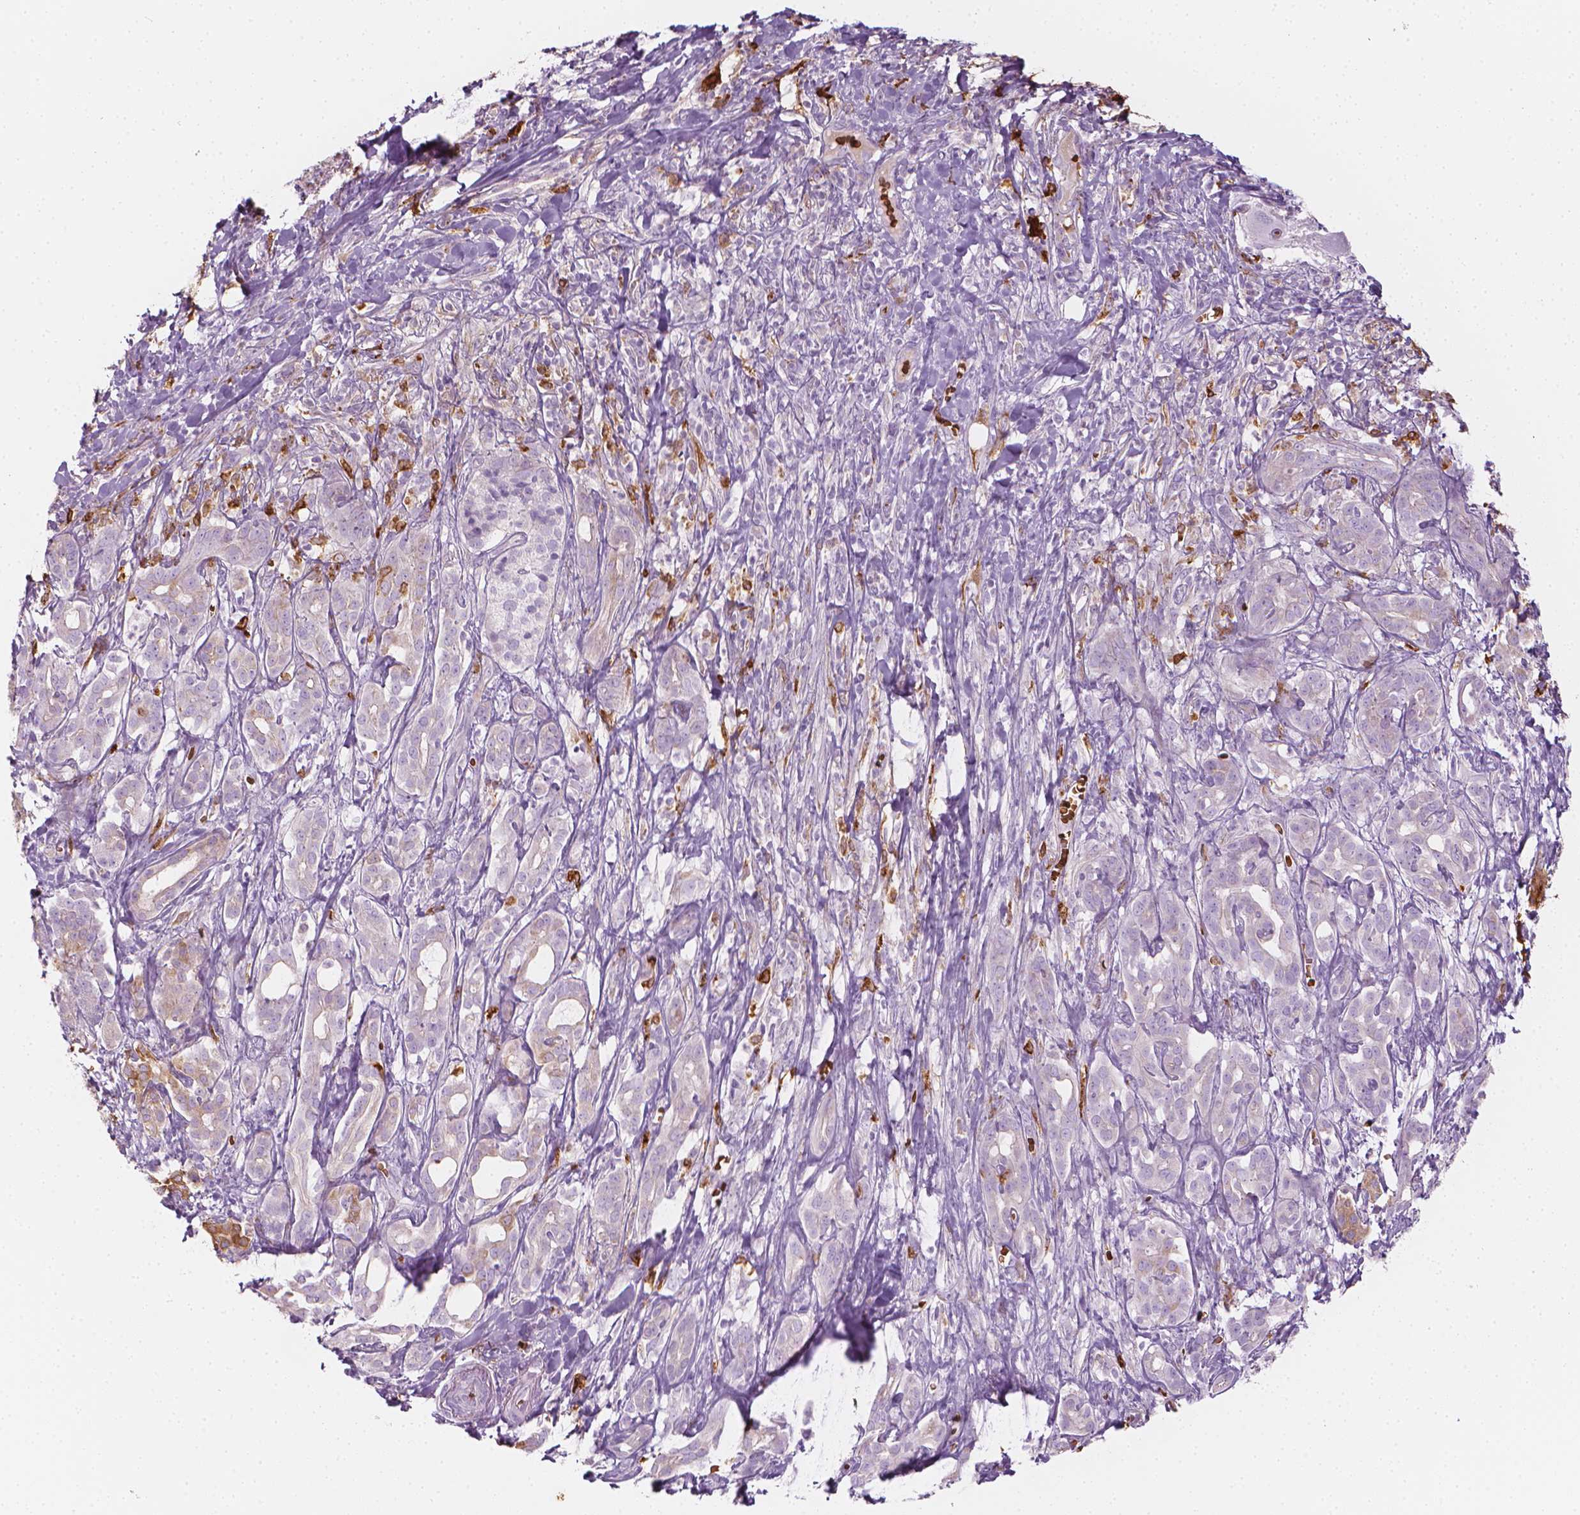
{"staining": {"intensity": "strong", "quantity": "<25%", "location": "cytoplasmic/membranous"}, "tissue": "pancreatic cancer", "cell_type": "Tumor cells", "image_type": "cancer", "snomed": [{"axis": "morphology", "description": "Adenocarcinoma, NOS"}, {"axis": "topography", "description": "Pancreas"}], "caption": "IHC image of neoplastic tissue: human pancreatic adenocarcinoma stained using IHC reveals medium levels of strong protein expression localized specifically in the cytoplasmic/membranous of tumor cells, appearing as a cytoplasmic/membranous brown color.", "gene": "CES1", "patient": {"sex": "male", "age": 61}}